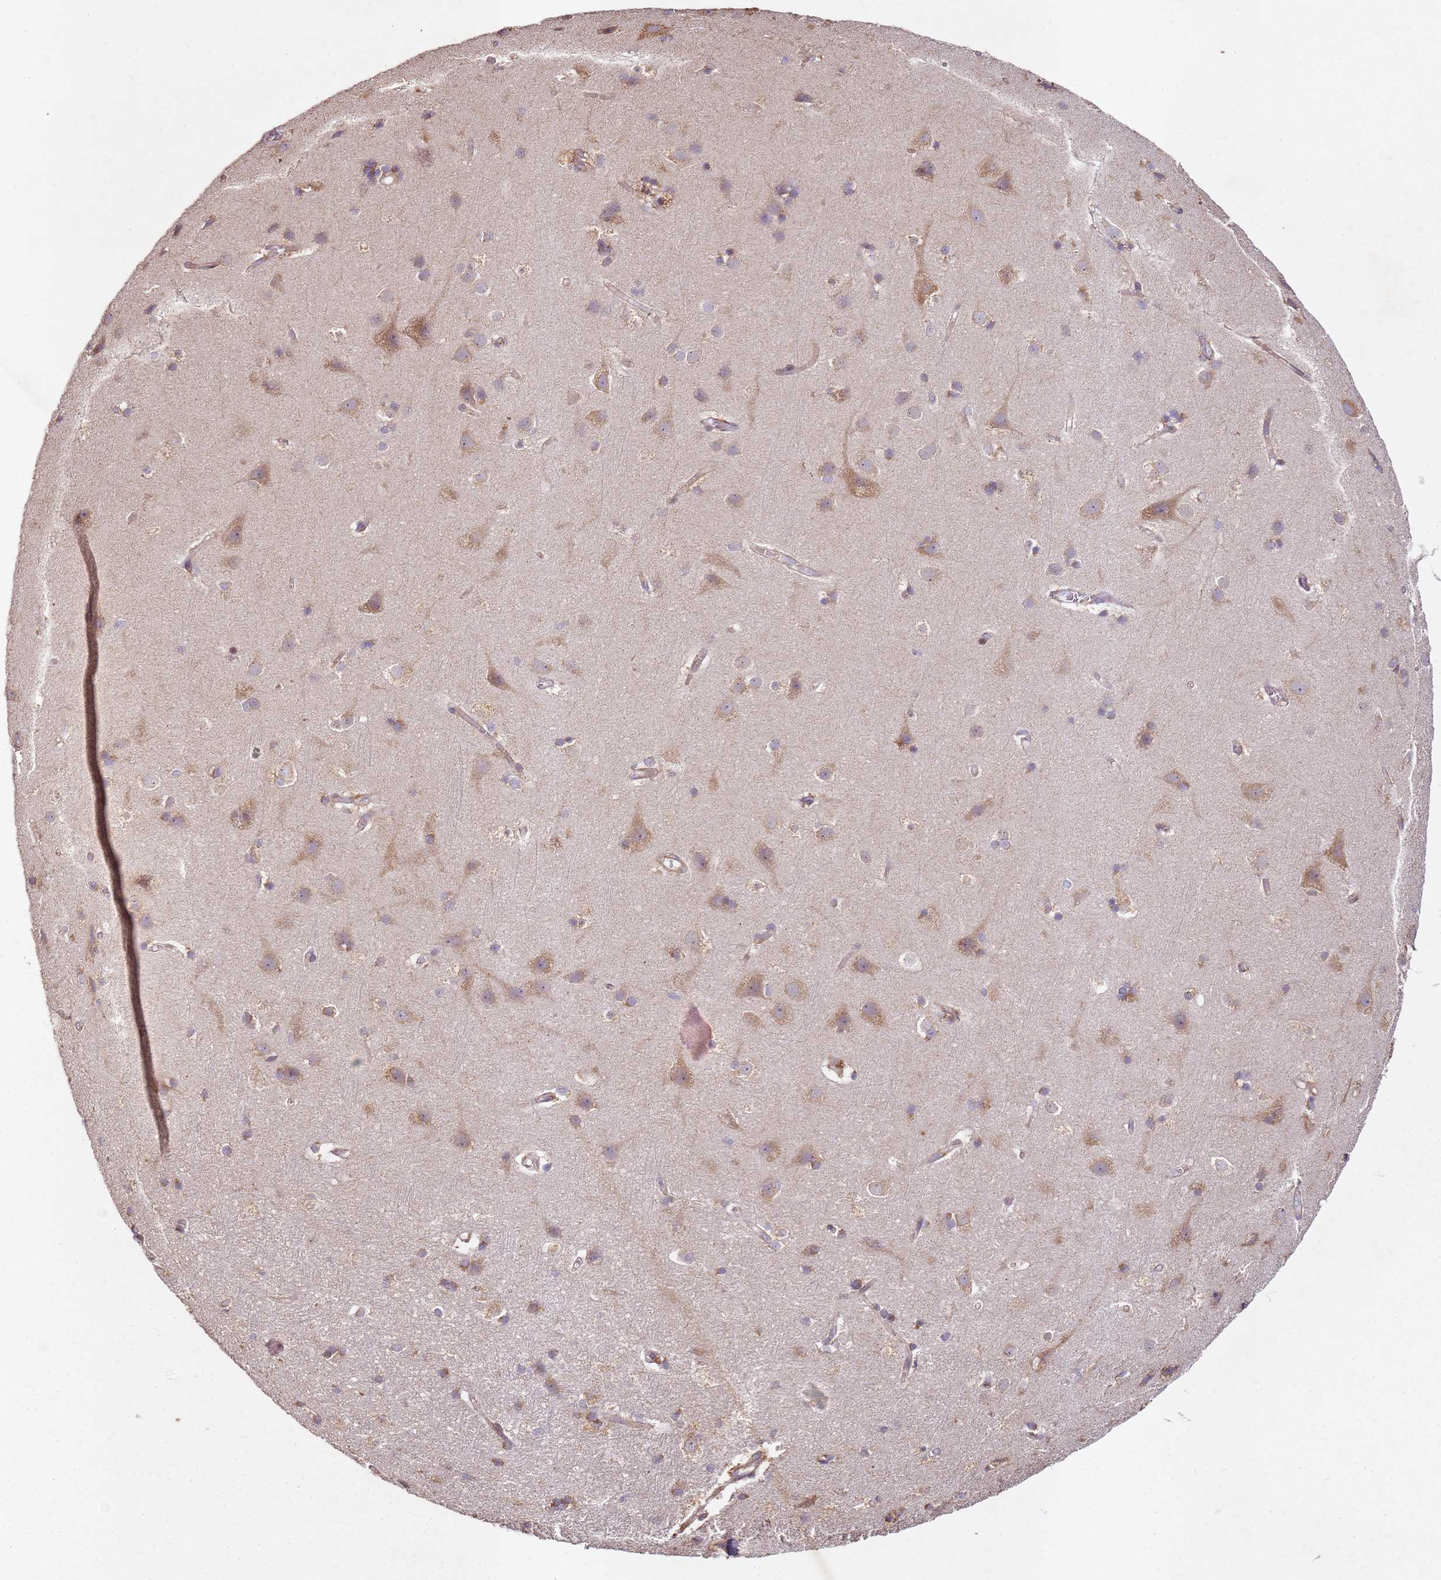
{"staining": {"intensity": "moderate", "quantity": "25%-75%", "location": "cytoplasmic/membranous"}, "tissue": "cerebral cortex", "cell_type": "Endothelial cells", "image_type": "normal", "snomed": [{"axis": "morphology", "description": "Normal tissue, NOS"}, {"axis": "topography", "description": "Cerebral cortex"}], "caption": "This micrograph shows benign cerebral cortex stained with immunohistochemistry (IHC) to label a protein in brown. The cytoplasmic/membranous of endothelial cells show moderate positivity for the protein. Nuclei are counter-stained blue.", "gene": "ARFRP1", "patient": {"sex": "male", "age": 54}}